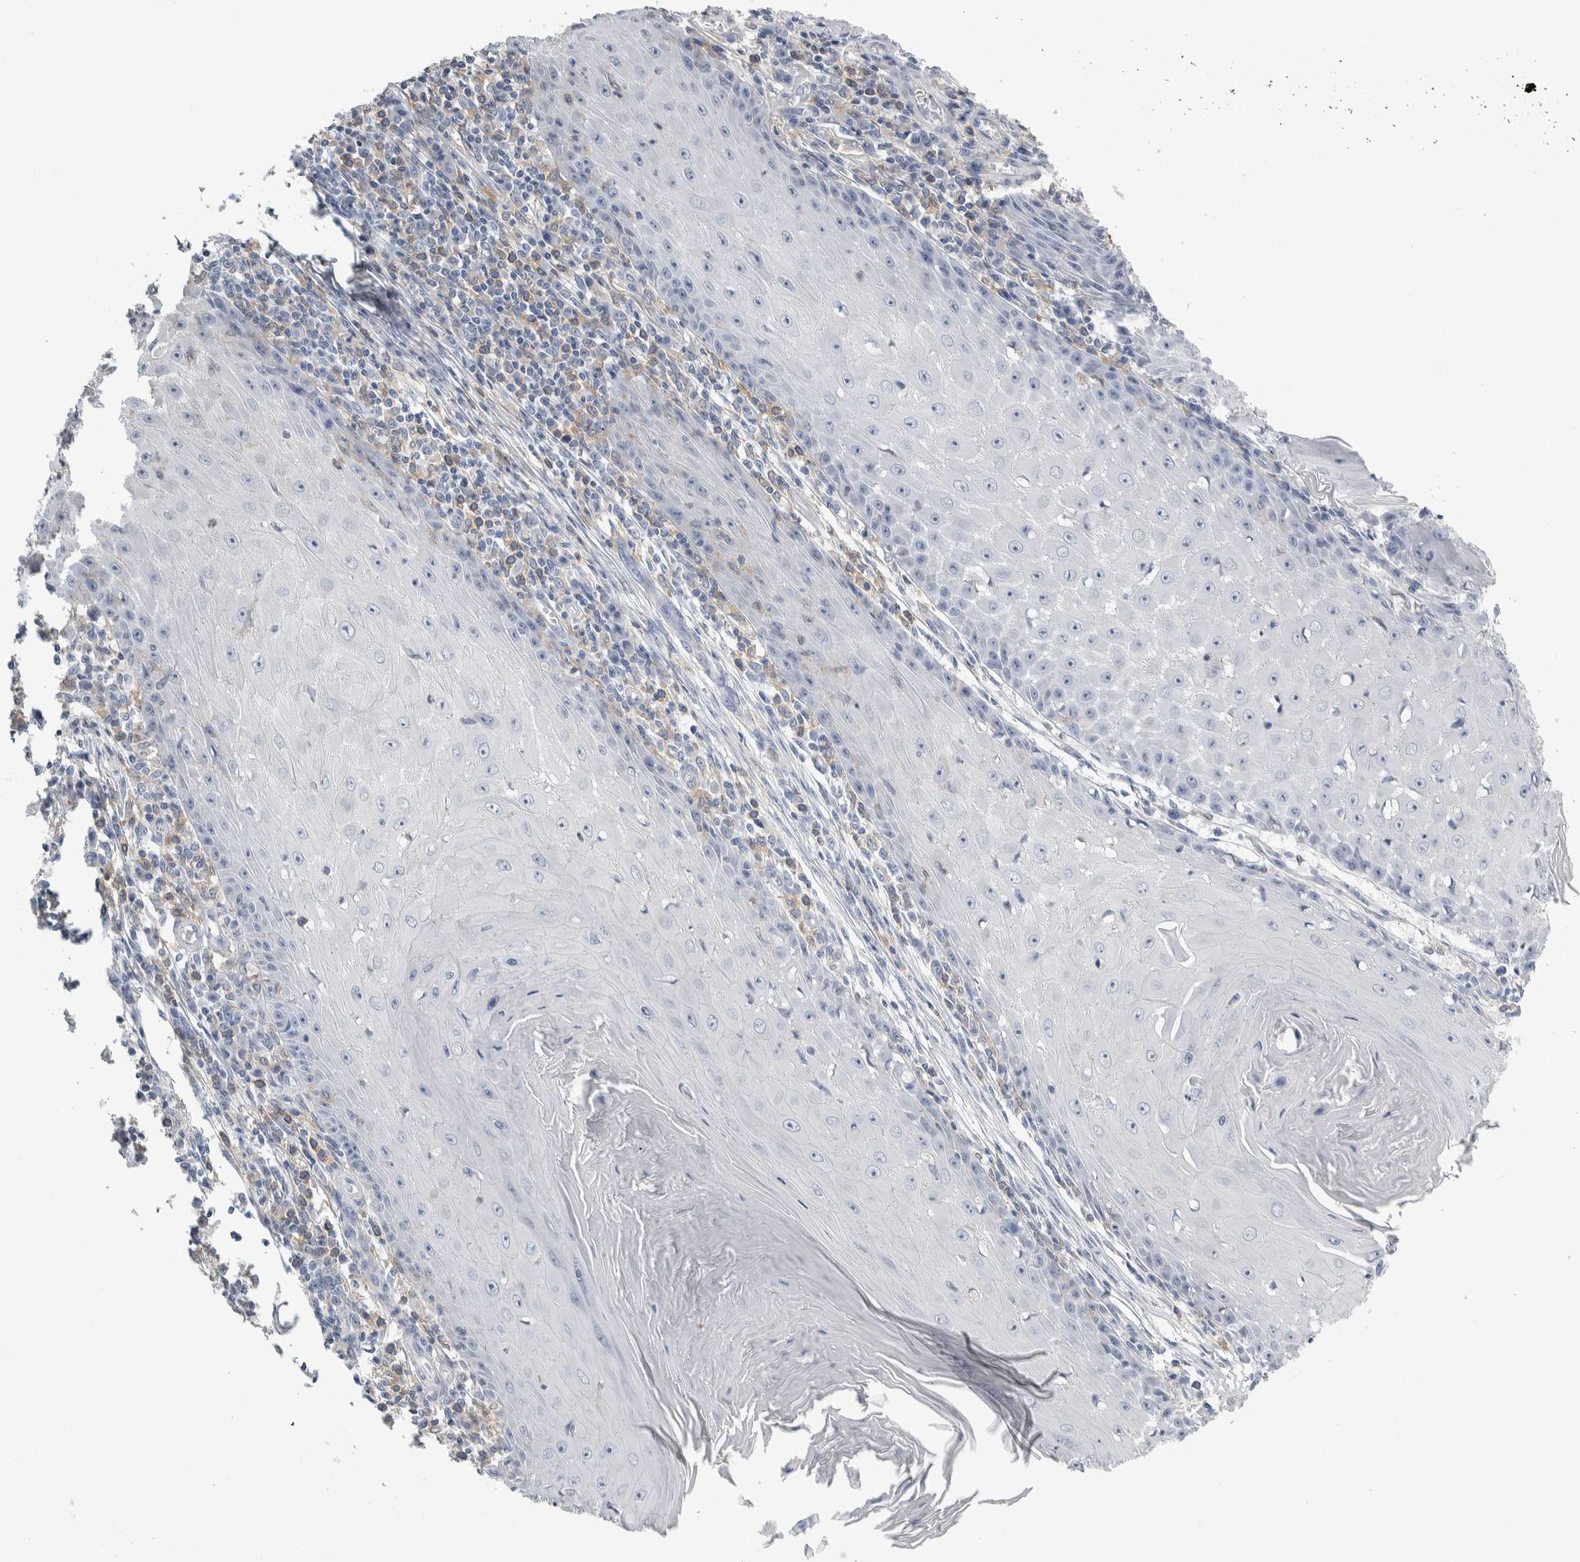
{"staining": {"intensity": "negative", "quantity": "none", "location": "none"}, "tissue": "skin cancer", "cell_type": "Tumor cells", "image_type": "cancer", "snomed": [{"axis": "morphology", "description": "Squamous cell carcinoma, NOS"}, {"axis": "topography", "description": "Skin"}], "caption": "There is no significant positivity in tumor cells of skin squamous cell carcinoma.", "gene": "SKAP2", "patient": {"sex": "female", "age": 73}}